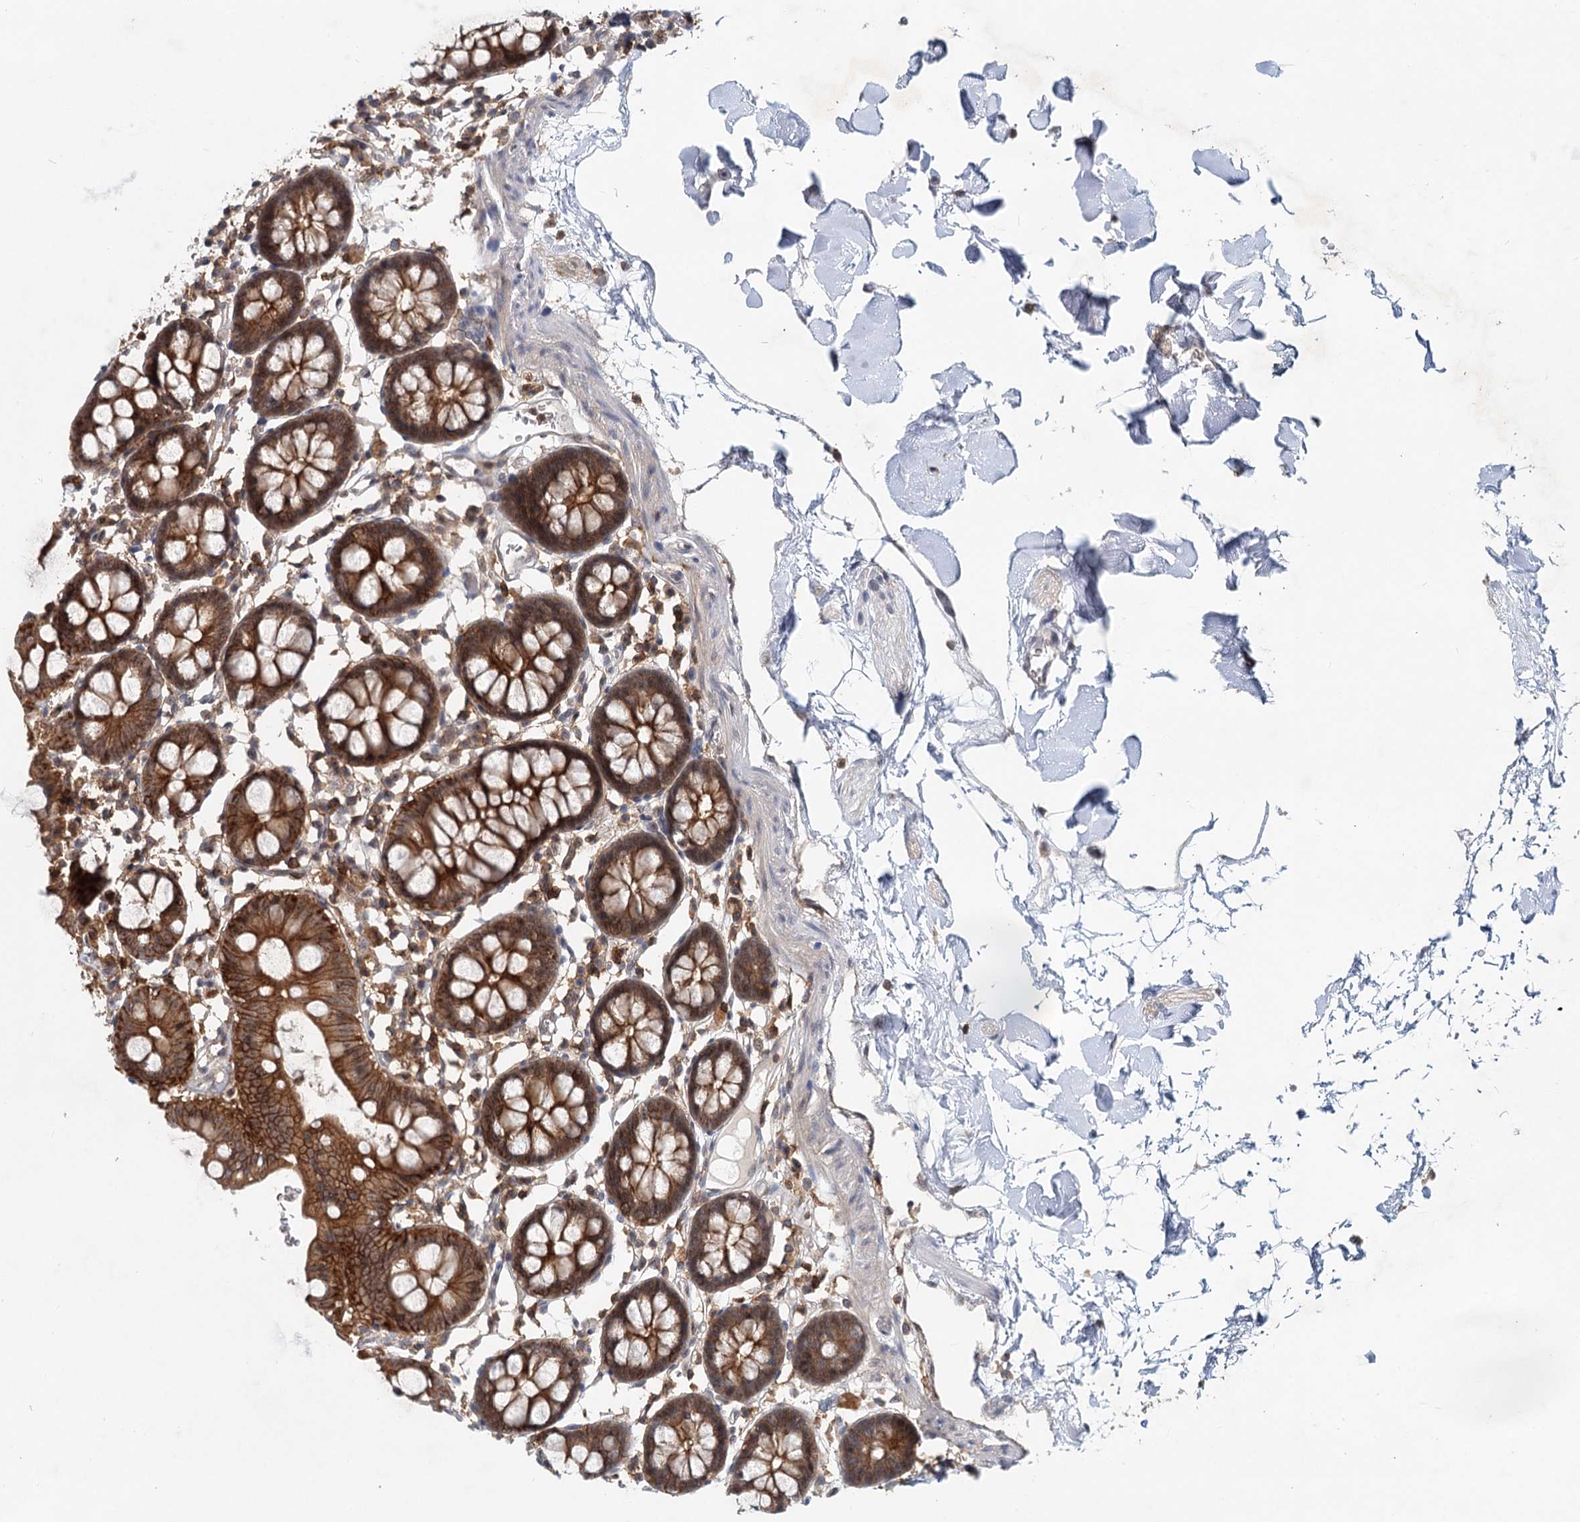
{"staining": {"intensity": "weak", "quantity": ">75%", "location": "cytoplasmic/membranous"}, "tissue": "colon", "cell_type": "Endothelial cells", "image_type": "normal", "snomed": [{"axis": "morphology", "description": "Normal tissue, NOS"}, {"axis": "topography", "description": "Colon"}], "caption": "IHC staining of normal colon, which exhibits low levels of weak cytoplasmic/membranous expression in about >75% of endothelial cells indicating weak cytoplasmic/membranous protein expression. The staining was performed using DAB (3,3'-diaminobenzidine) (brown) for protein detection and nuclei were counterstained in hematoxylin (blue).", "gene": "CDC42SE2", "patient": {"sex": "male", "age": 75}}